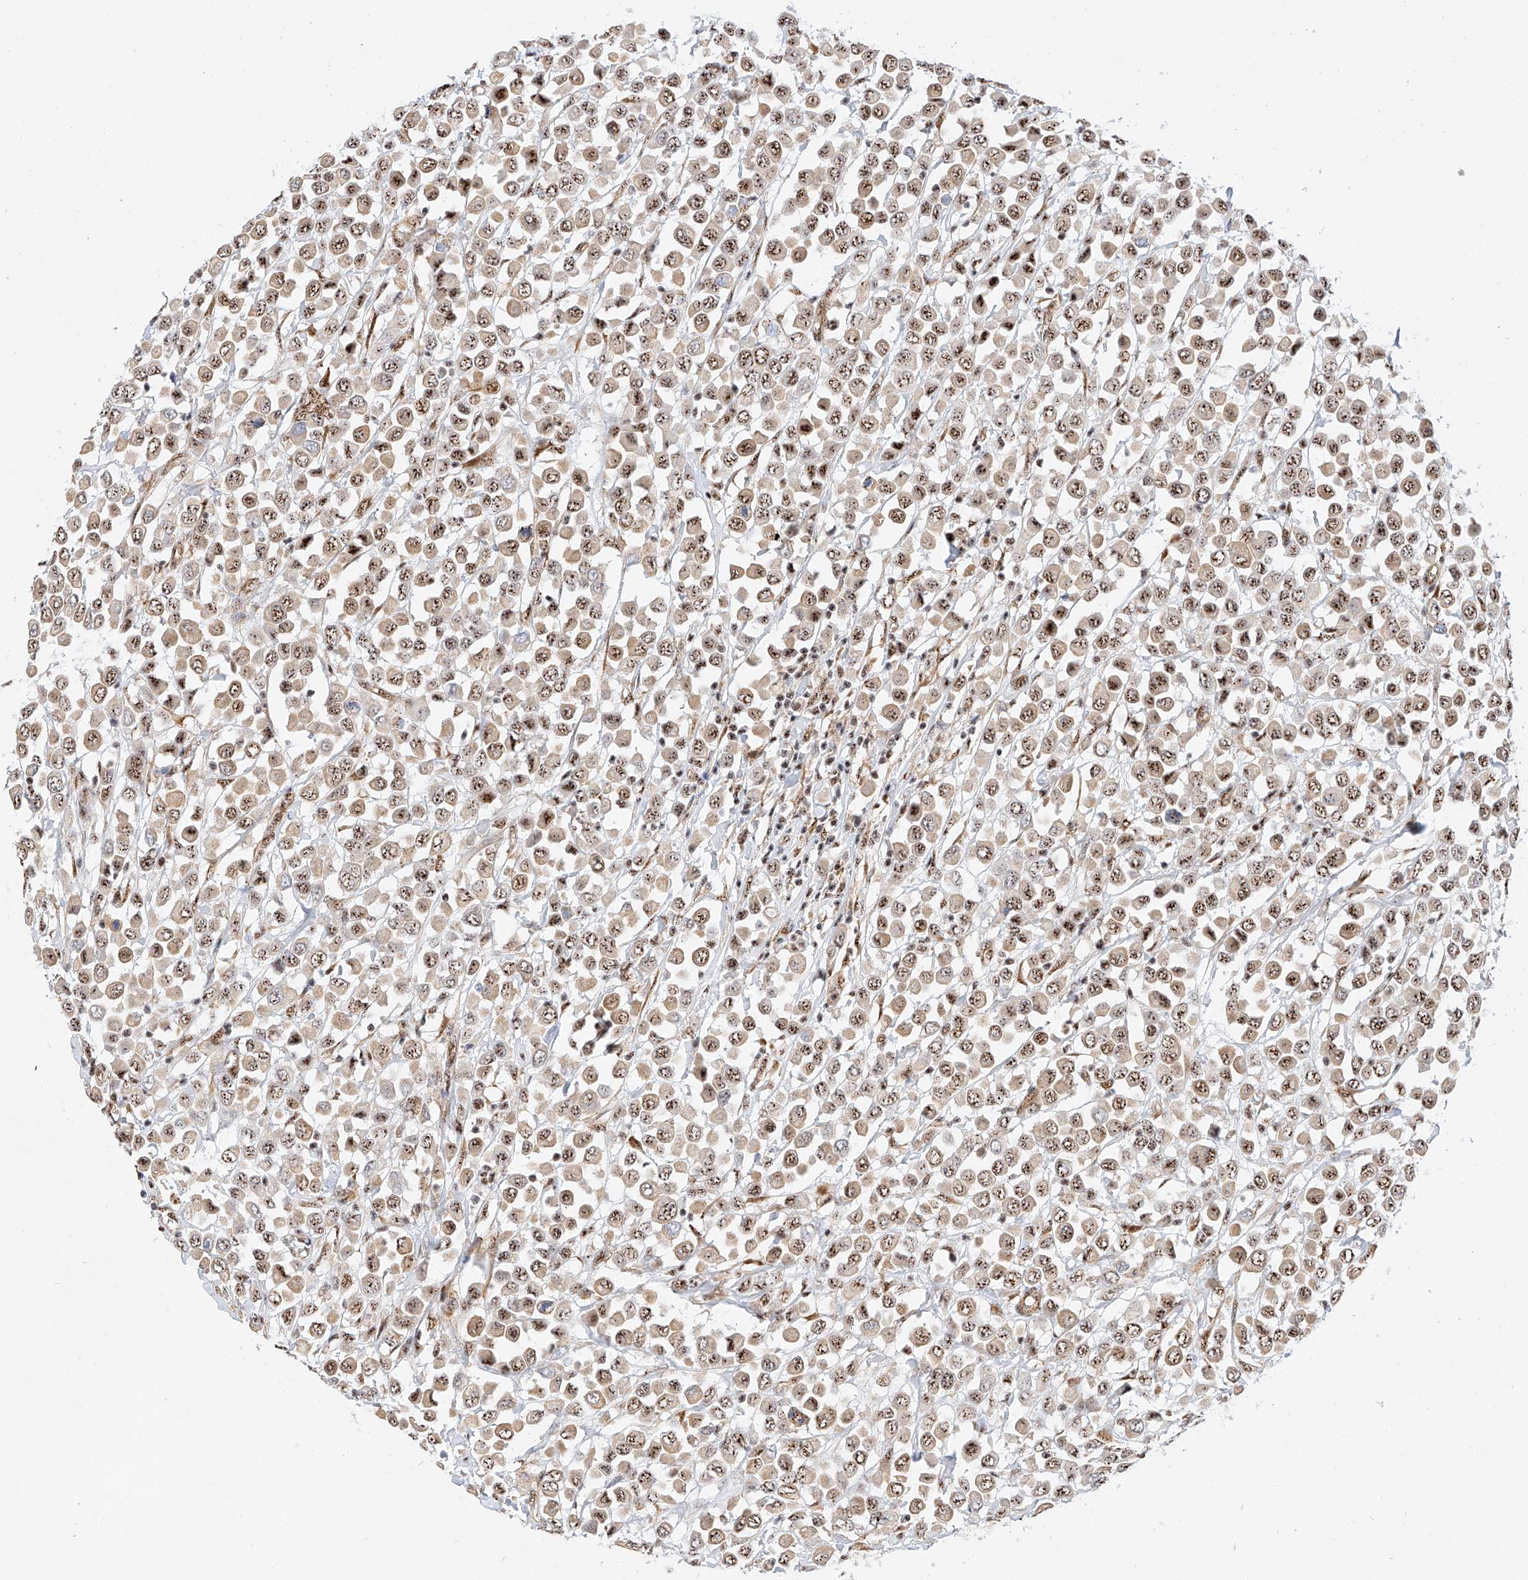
{"staining": {"intensity": "moderate", "quantity": ">75%", "location": "nuclear"}, "tissue": "breast cancer", "cell_type": "Tumor cells", "image_type": "cancer", "snomed": [{"axis": "morphology", "description": "Duct carcinoma"}, {"axis": "topography", "description": "Breast"}], "caption": "Immunohistochemical staining of breast infiltrating ductal carcinoma reveals medium levels of moderate nuclear expression in about >75% of tumor cells. (brown staining indicates protein expression, while blue staining denotes nuclei).", "gene": "ATXN7L2", "patient": {"sex": "female", "age": 61}}